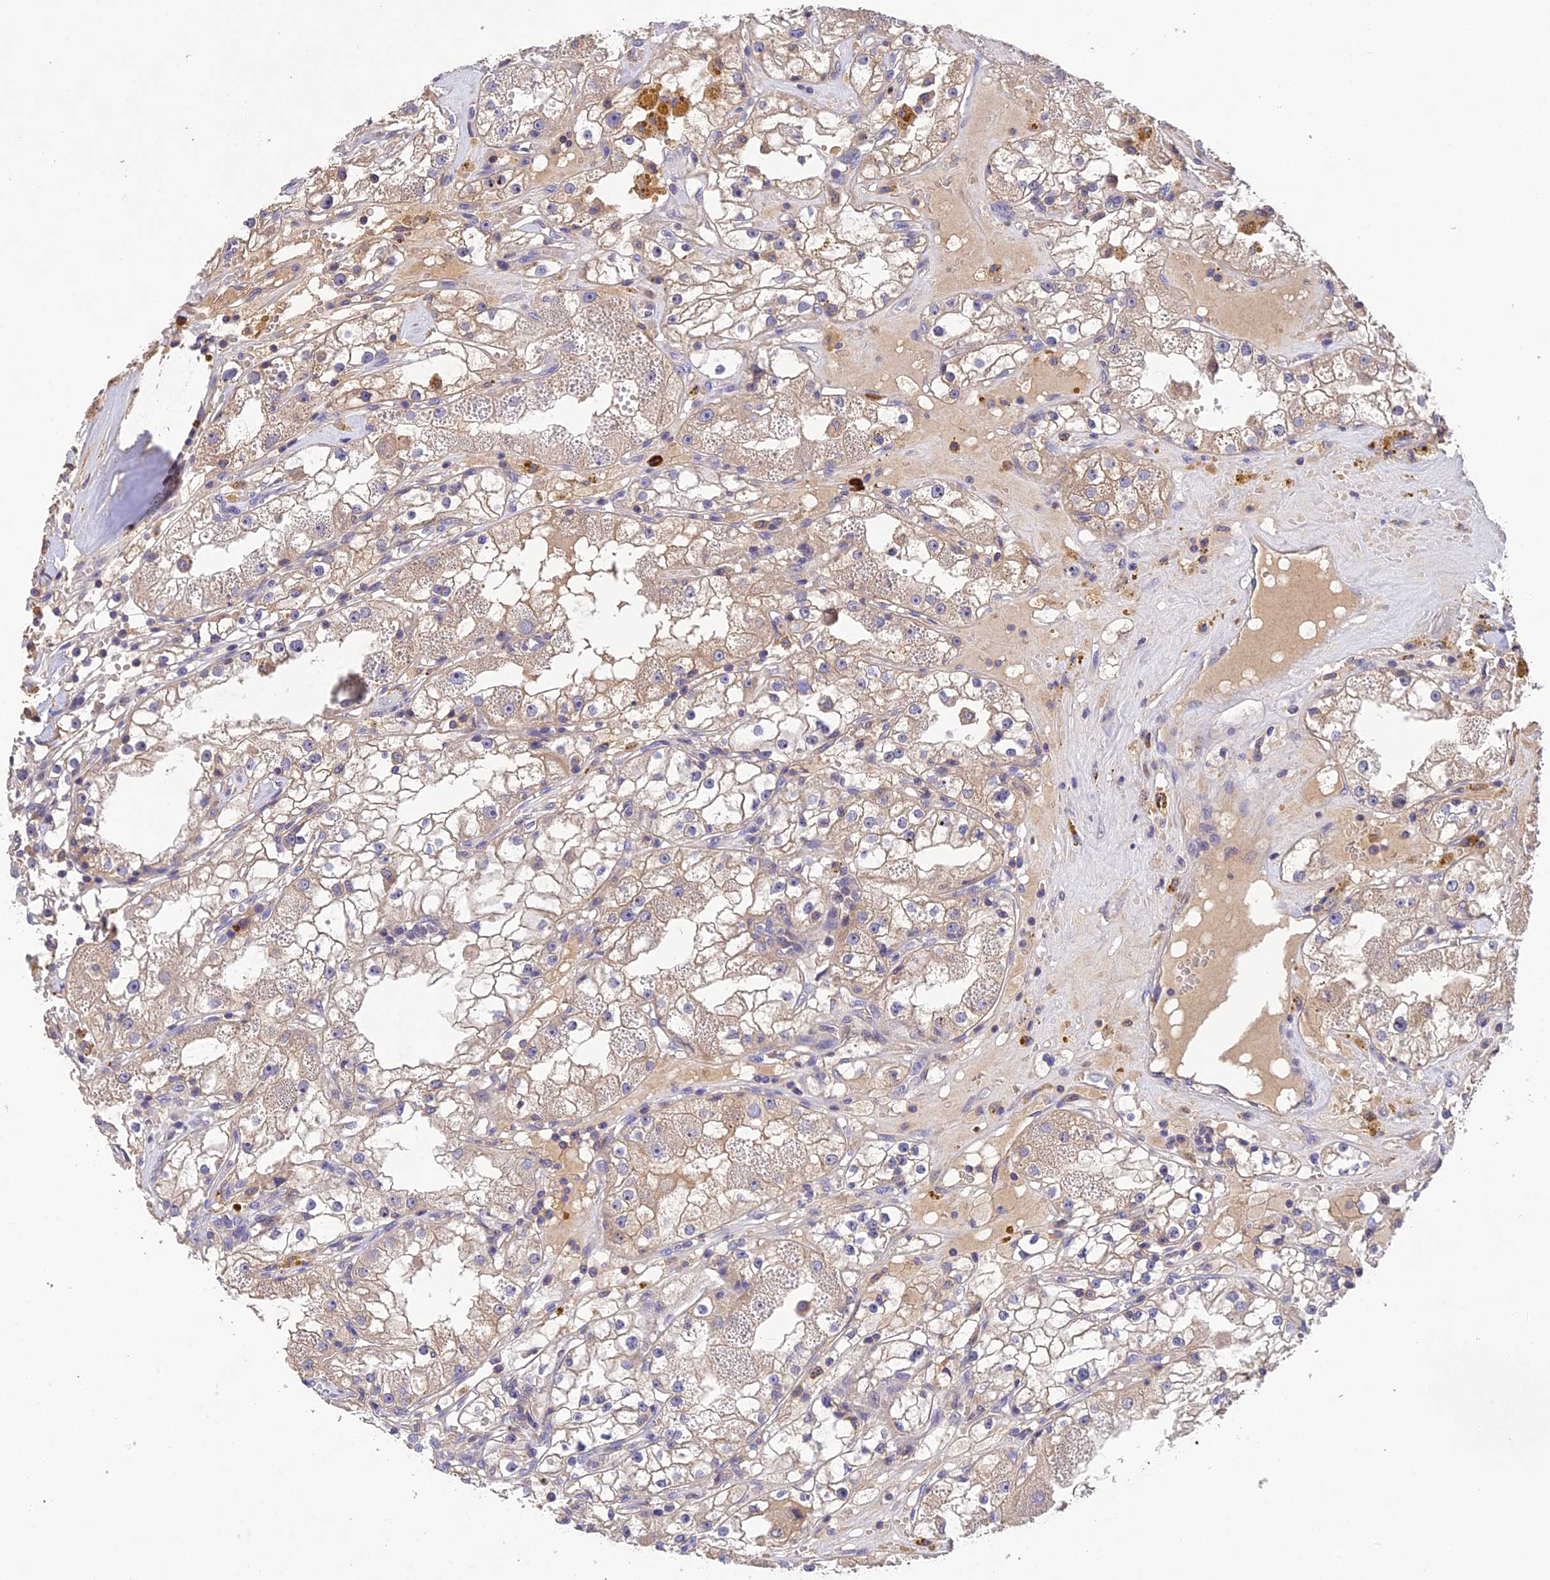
{"staining": {"intensity": "weak", "quantity": "25%-75%", "location": "cytoplasmic/membranous"}, "tissue": "renal cancer", "cell_type": "Tumor cells", "image_type": "cancer", "snomed": [{"axis": "morphology", "description": "Adenocarcinoma, NOS"}, {"axis": "topography", "description": "Kidney"}], "caption": "High-power microscopy captured an immunohistochemistry image of renal adenocarcinoma, revealing weak cytoplasmic/membranous positivity in about 25%-75% of tumor cells.", "gene": "DENND5B", "patient": {"sex": "male", "age": 56}}